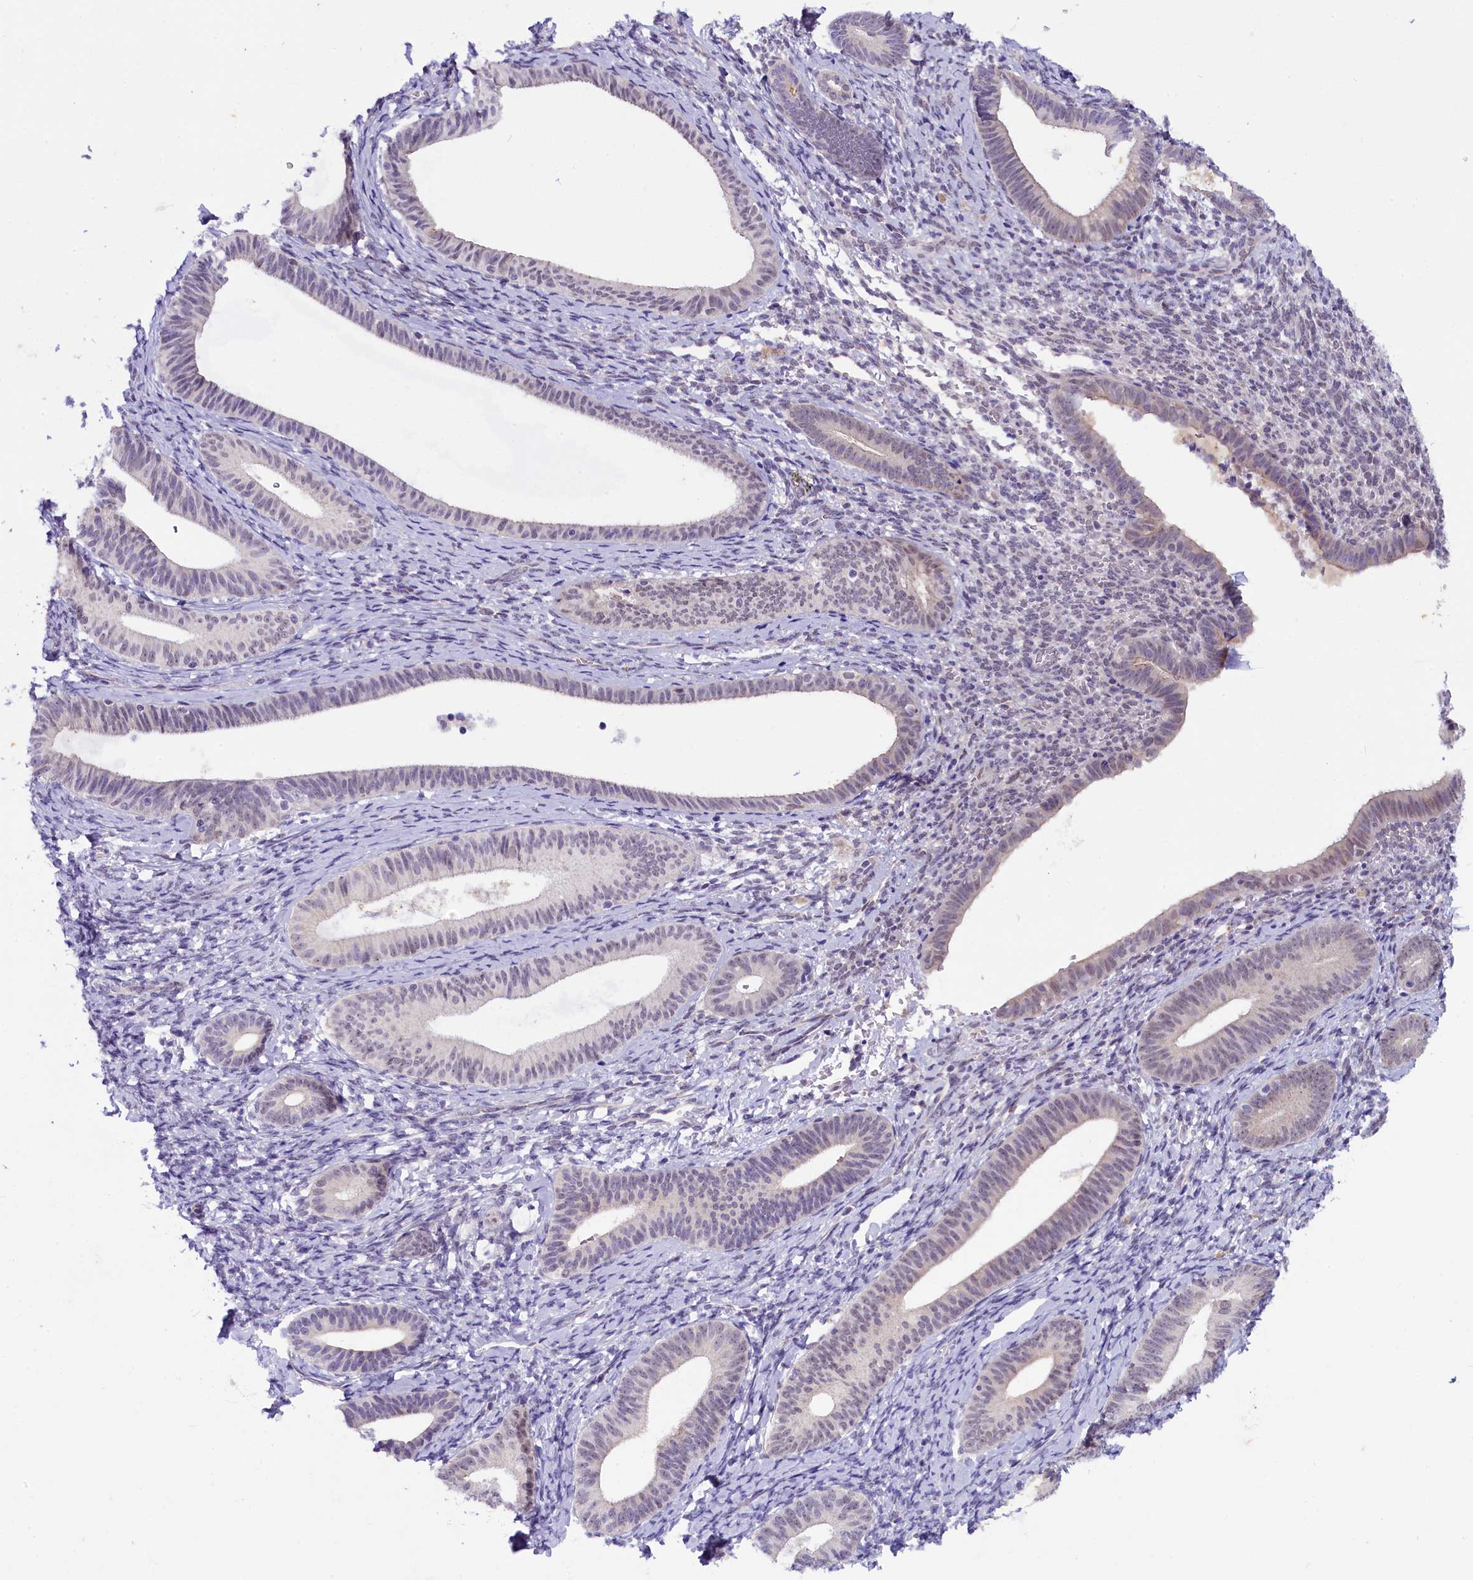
{"staining": {"intensity": "negative", "quantity": "none", "location": "none"}, "tissue": "endometrium", "cell_type": "Cells in endometrial stroma", "image_type": "normal", "snomed": [{"axis": "morphology", "description": "Normal tissue, NOS"}, {"axis": "topography", "description": "Endometrium"}], "caption": "This is an IHC micrograph of benign human endometrium. There is no positivity in cells in endometrial stroma.", "gene": "OSGEP", "patient": {"sex": "female", "age": 65}}